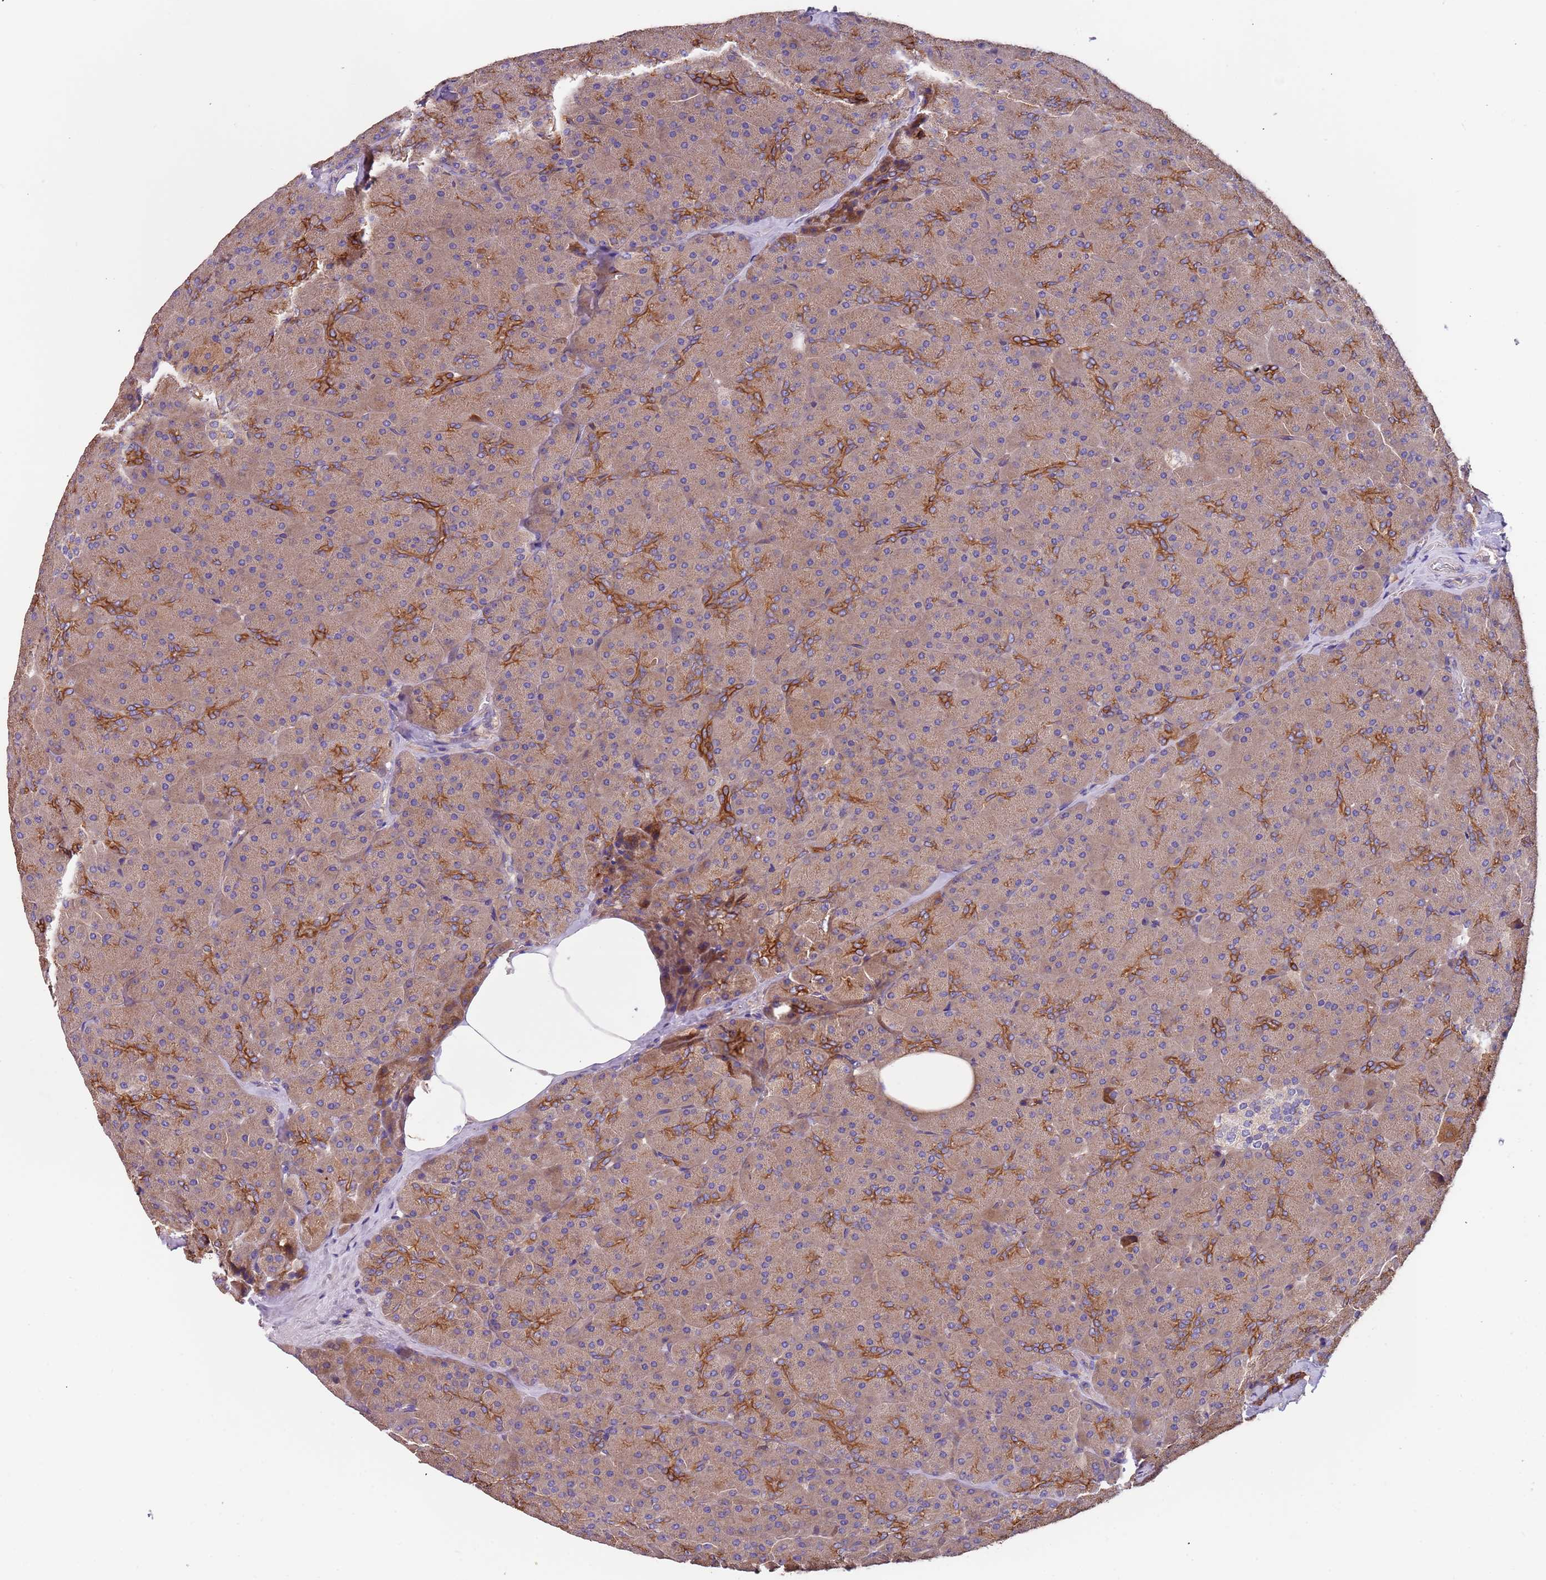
{"staining": {"intensity": "strong", "quantity": "25%-75%", "location": "cytoplasmic/membranous"}, "tissue": "pancreas", "cell_type": "Exocrine glandular cells", "image_type": "normal", "snomed": [{"axis": "morphology", "description": "Normal tissue, NOS"}, {"axis": "topography", "description": "Pancreas"}], "caption": "Strong cytoplasmic/membranous expression for a protein is appreciated in approximately 25%-75% of exocrine glandular cells of normal pancreas using immunohistochemistry (IHC).", "gene": "LAMB4", "patient": {"sex": "male", "age": 36}}